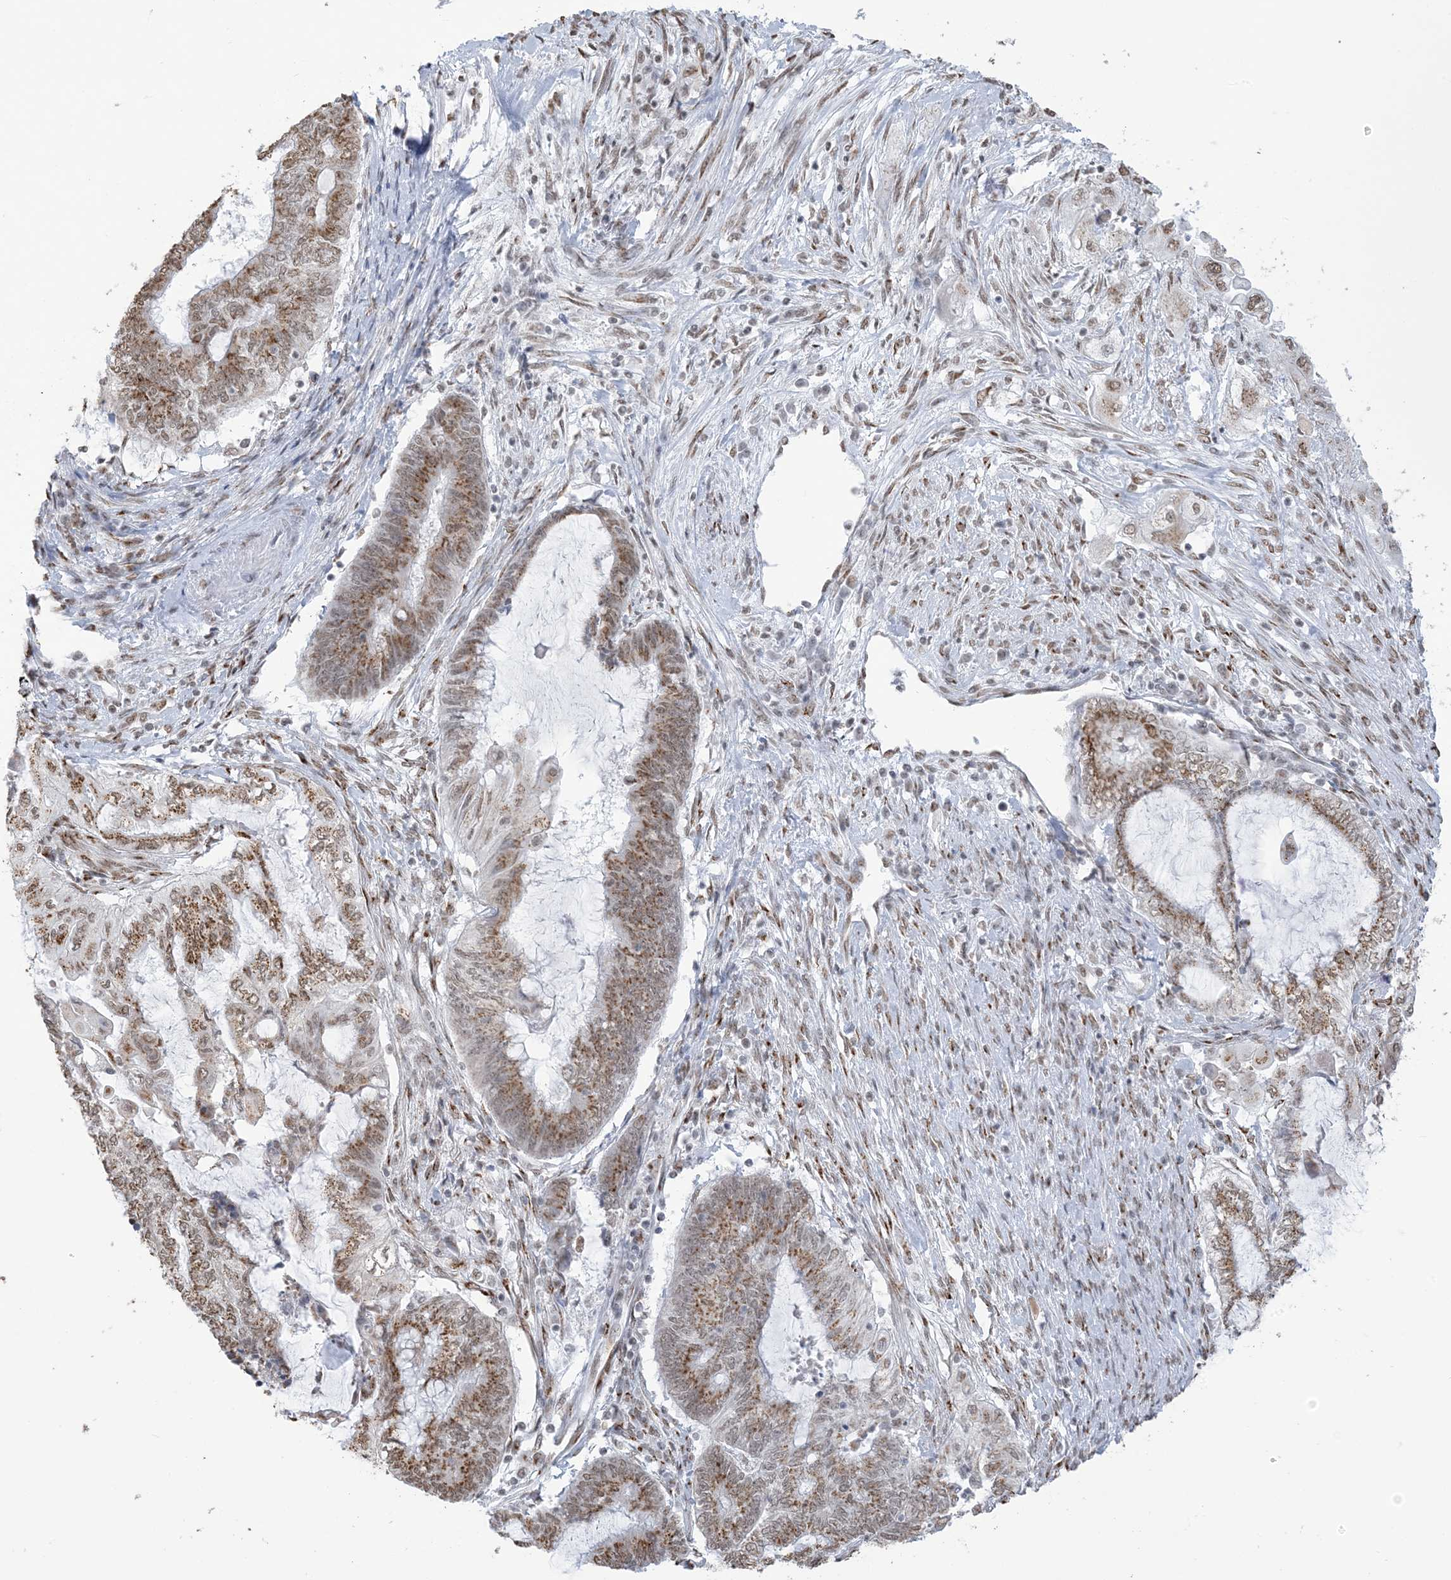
{"staining": {"intensity": "moderate", "quantity": ">75%", "location": "cytoplasmic/membranous,nuclear"}, "tissue": "endometrial cancer", "cell_type": "Tumor cells", "image_type": "cancer", "snomed": [{"axis": "morphology", "description": "Adenocarcinoma, NOS"}, {"axis": "topography", "description": "Uterus"}, {"axis": "topography", "description": "Endometrium"}], "caption": "Brown immunohistochemical staining in human adenocarcinoma (endometrial) demonstrates moderate cytoplasmic/membranous and nuclear staining in approximately >75% of tumor cells.", "gene": "GPR107", "patient": {"sex": "female", "age": 70}}